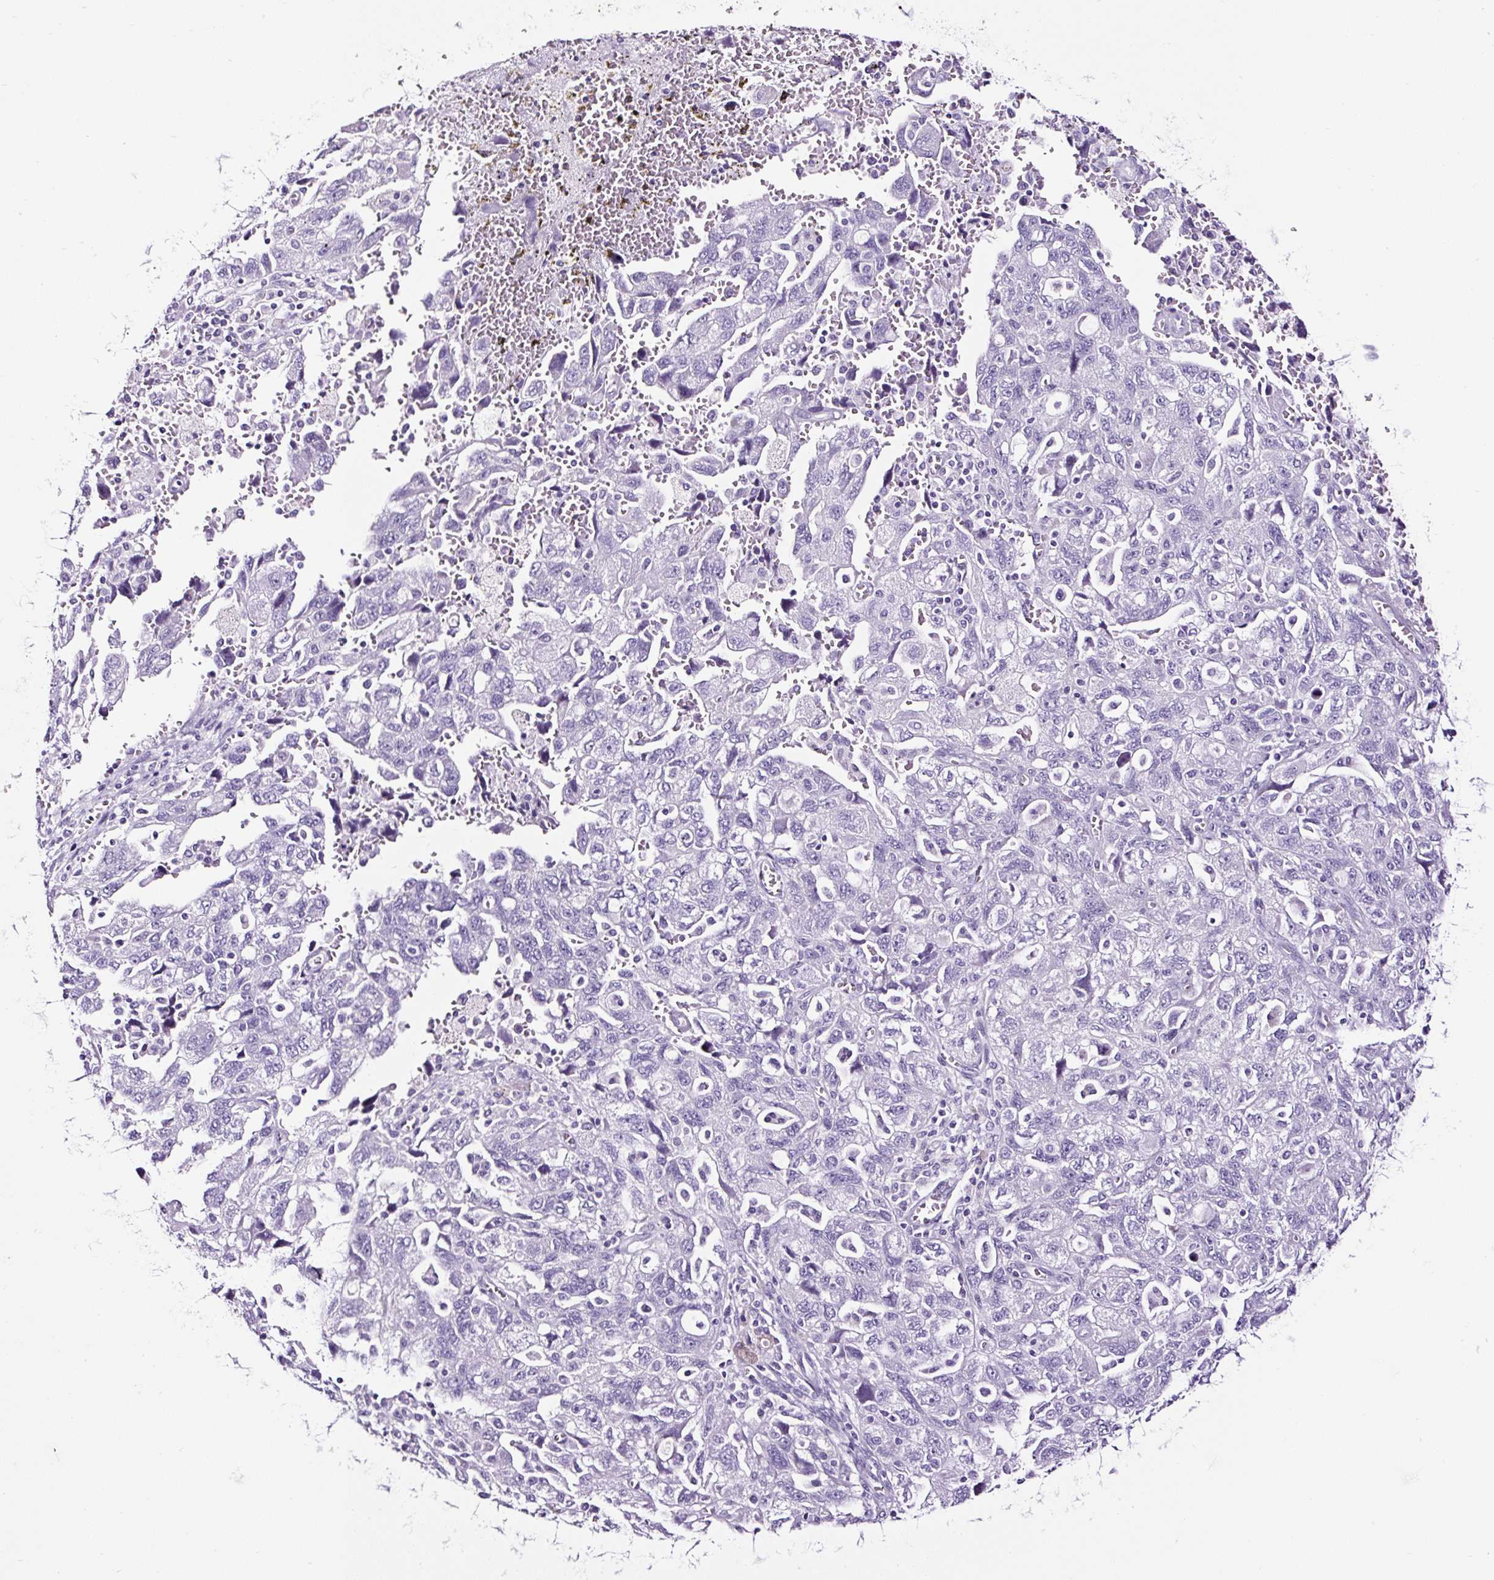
{"staining": {"intensity": "negative", "quantity": "none", "location": "none"}, "tissue": "ovarian cancer", "cell_type": "Tumor cells", "image_type": "cancer", "snomed": [{"axis": "morphology", "description": "Carcinoma, NOS"}, {"axis": "morphology", "description": "Cystadenocarcinoma, serous, NOS"}, {"axis": "topography", "description": "Ovary"}], "caption": "Human ovarian cancer stained for a protein using immunohistochemistry demonstrates no positivity in tumor cells.", "gene": "NPHS2", "patient": {"sex": "female", "age": 69}}